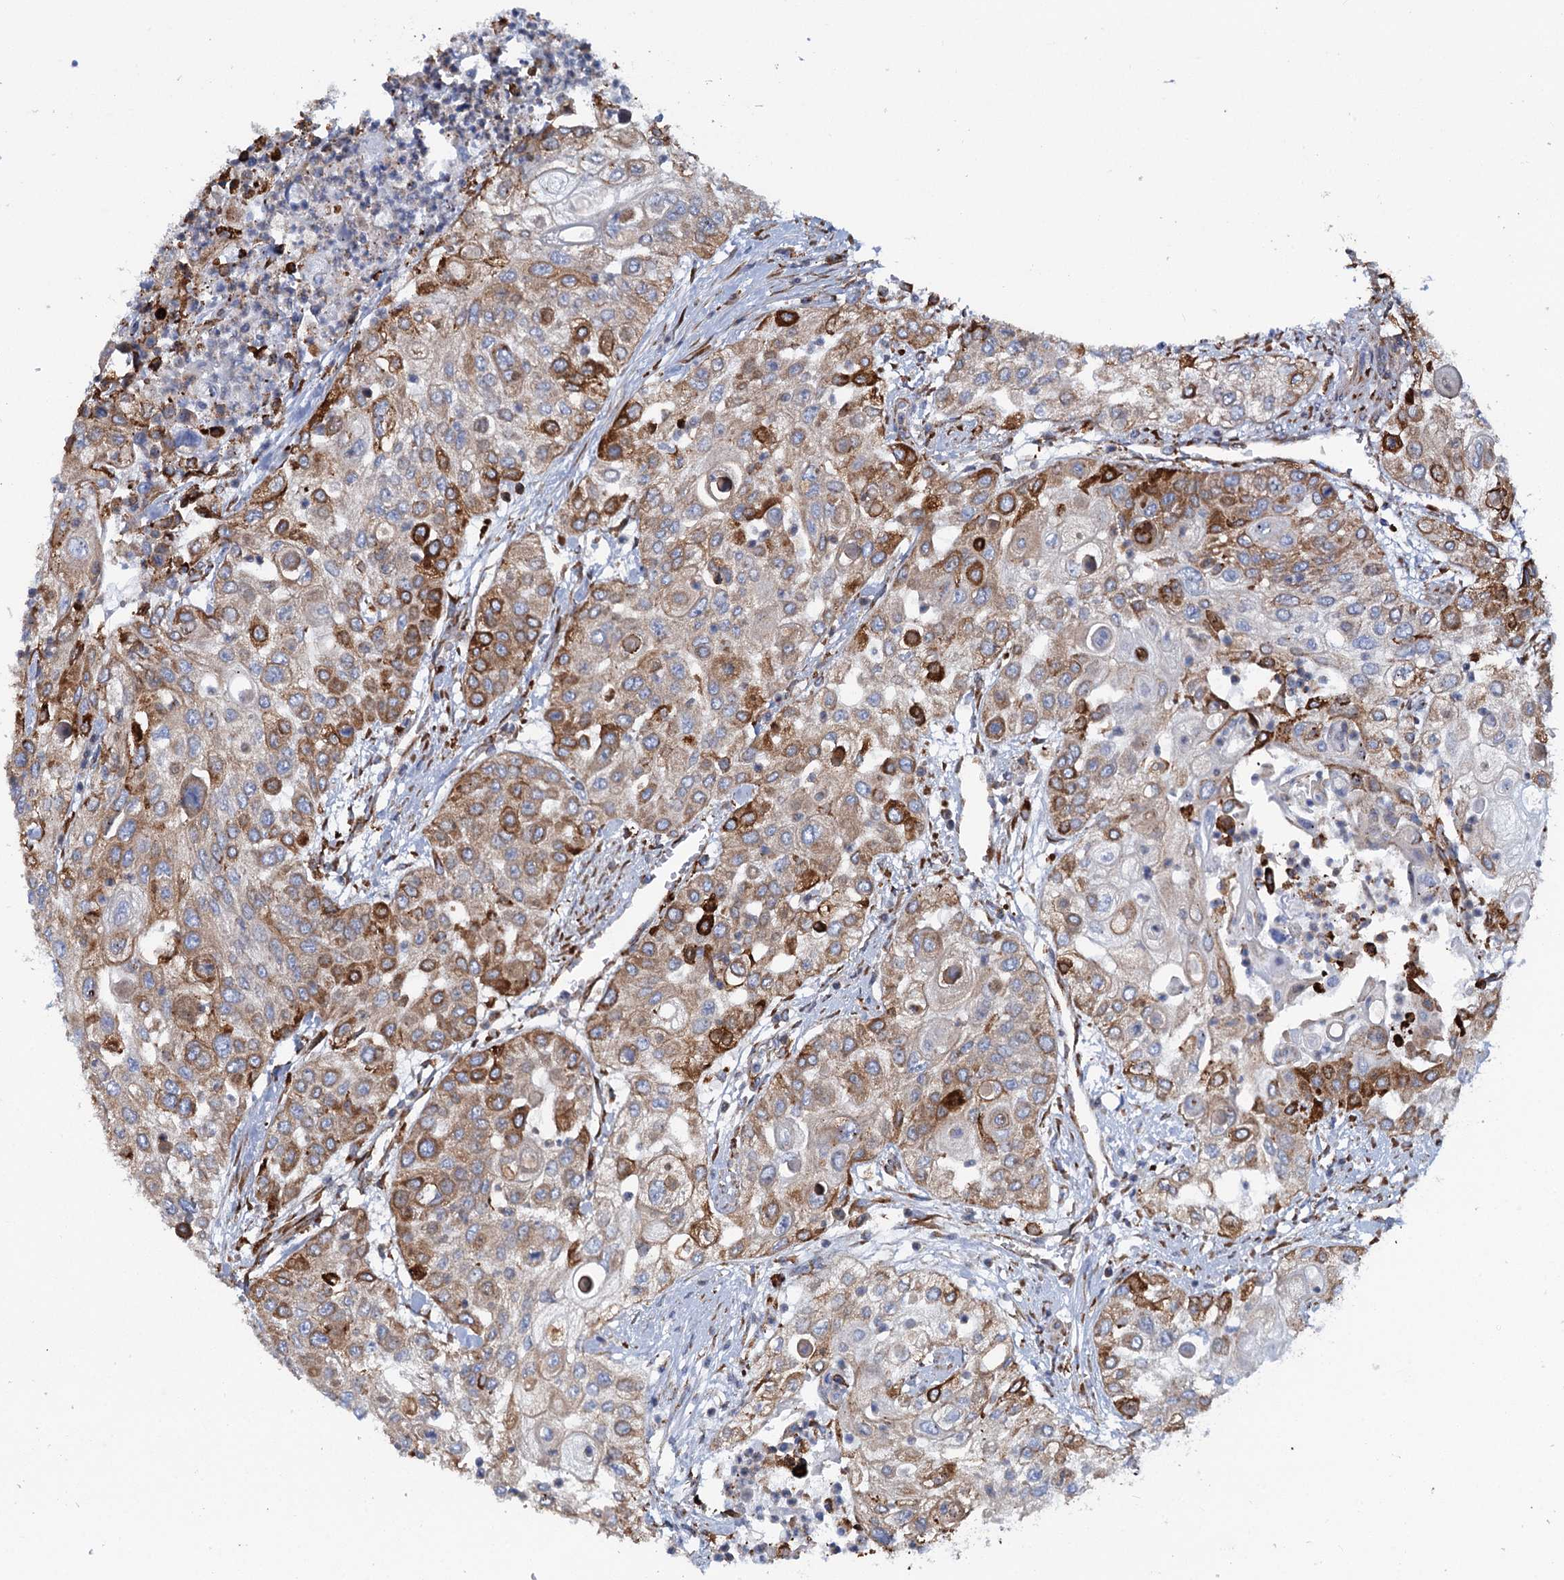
{"staining": {"intensity": "moderate", "quantity": ">75%", "location": "cytoplasmic/membranous"}, "tissue": "urothelial cancer", "cell_type": "Tumor cells", "image_type": "cancer", "snomed": [{"axis": "morphology", "description": "Urothelial carcinoma, High grade"}, {"axis": "topography", "description": "Urinary bladder"}], "caption": "Protein expression by immunohistochemistry (IHC) demonstrates moderate cytoplasmic/membranous expression in approximately >75% of tumor cells in urothelial cancer. (DAB (3,3'-diaminobenzidine) IHC with brightfield microscopy, high magnification).", "gene": "SHE", "patient": {"sex": "female", "age": 79}}